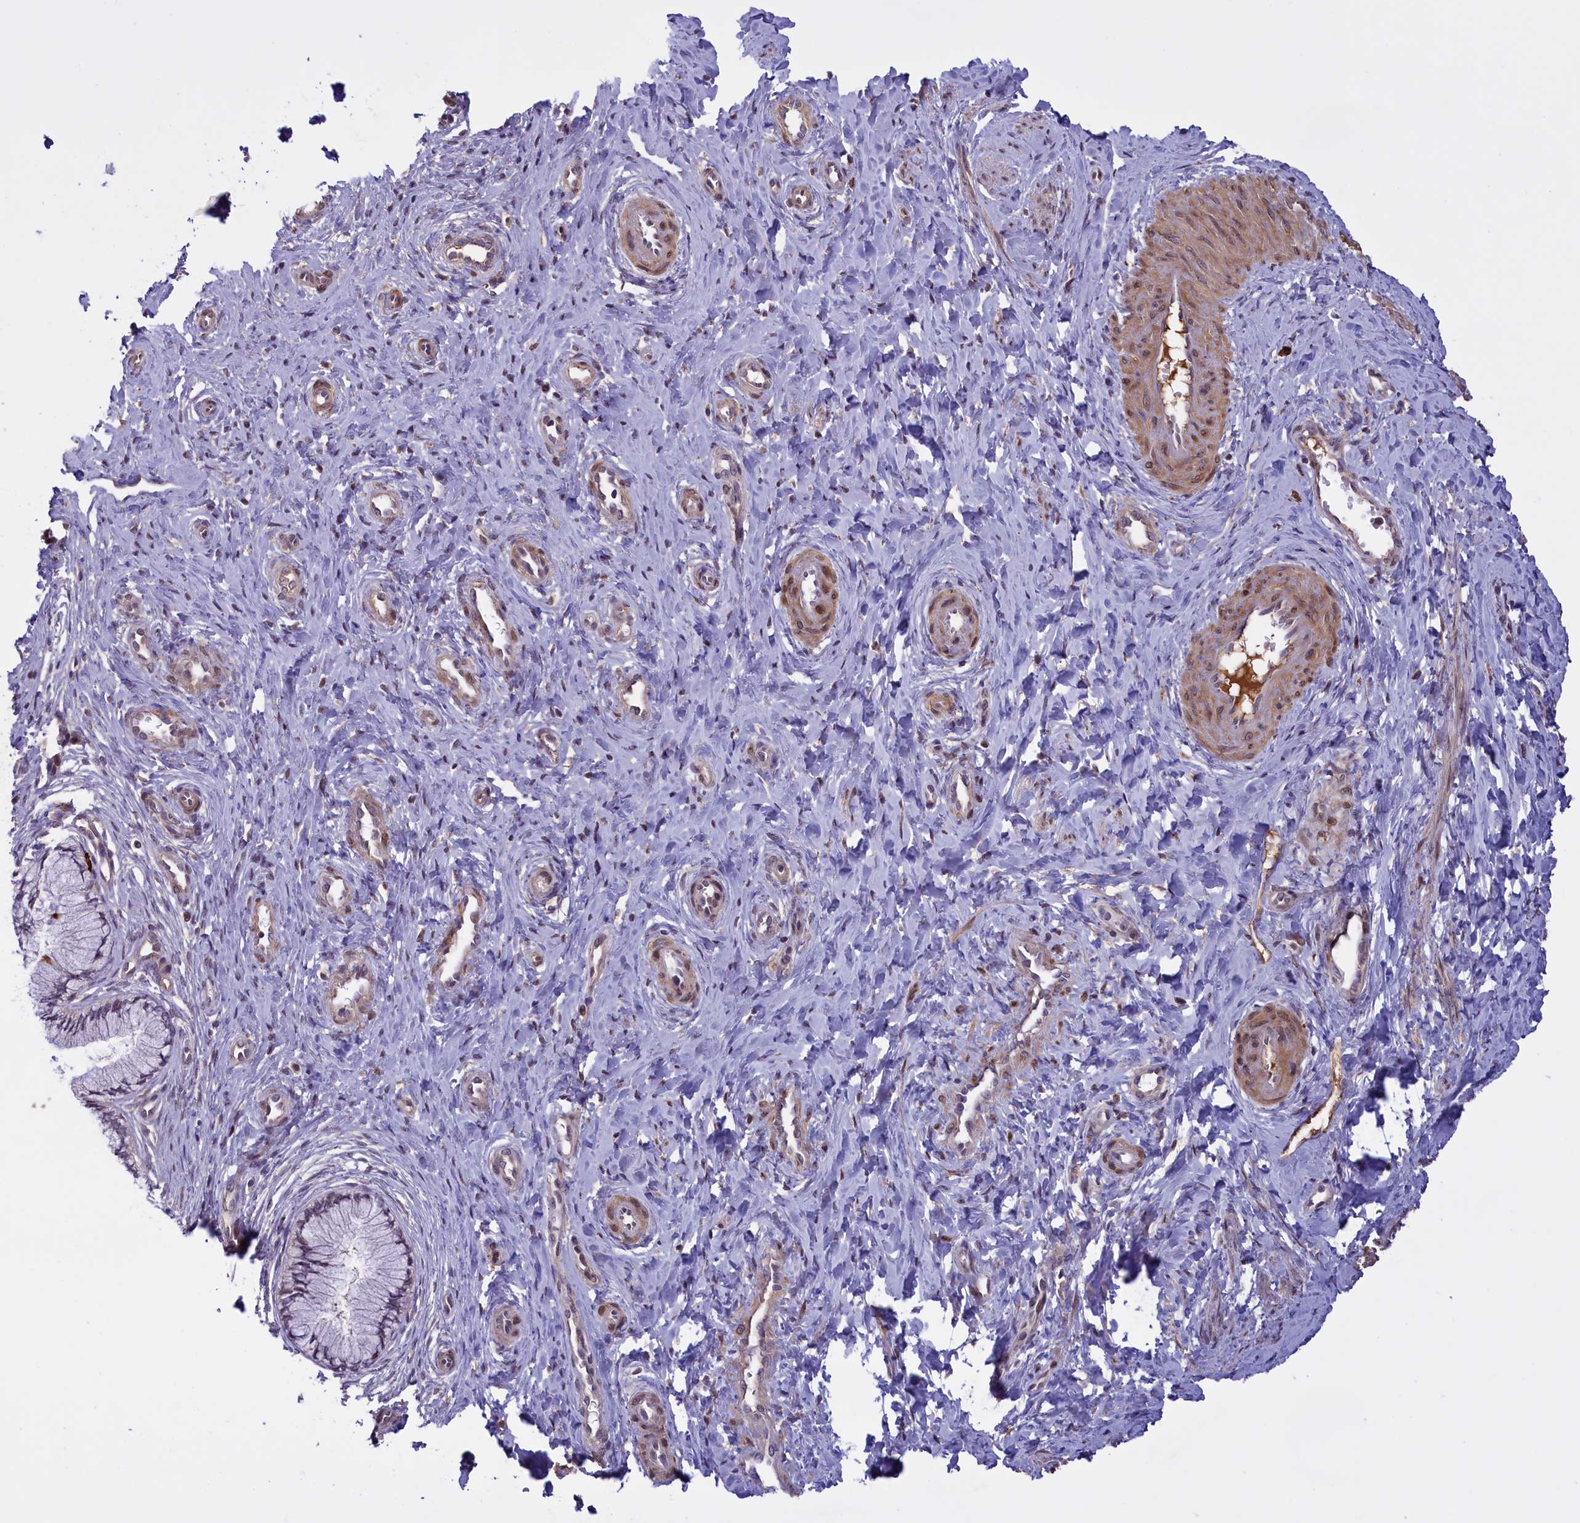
{"staining": {"intensity": "moderate", "quantity": "<25%", "location": "cytoplasmic/membranous"}, "tissue": "cervix", "cell_type": "Glandular cells", "image_type": "normal", "snomed": [{"axis": "morphology", "description": "Normal tissue, NOS"}, {"axis": "topography", "description": "Cervix"}], "caption": "Benign cervix reveals moderate cytoplasmic/membranous positivity in approximately <25% of glandular cells, visualized by immunohistochemistry. Using DAB (3,3'-diaminobenzidine) (brown) and hematoxylin (blue) stains, captured at high magnification using brightfield microscopy.", "gene": "RRAD", "patient": {"sex": "female", "age": 36}}